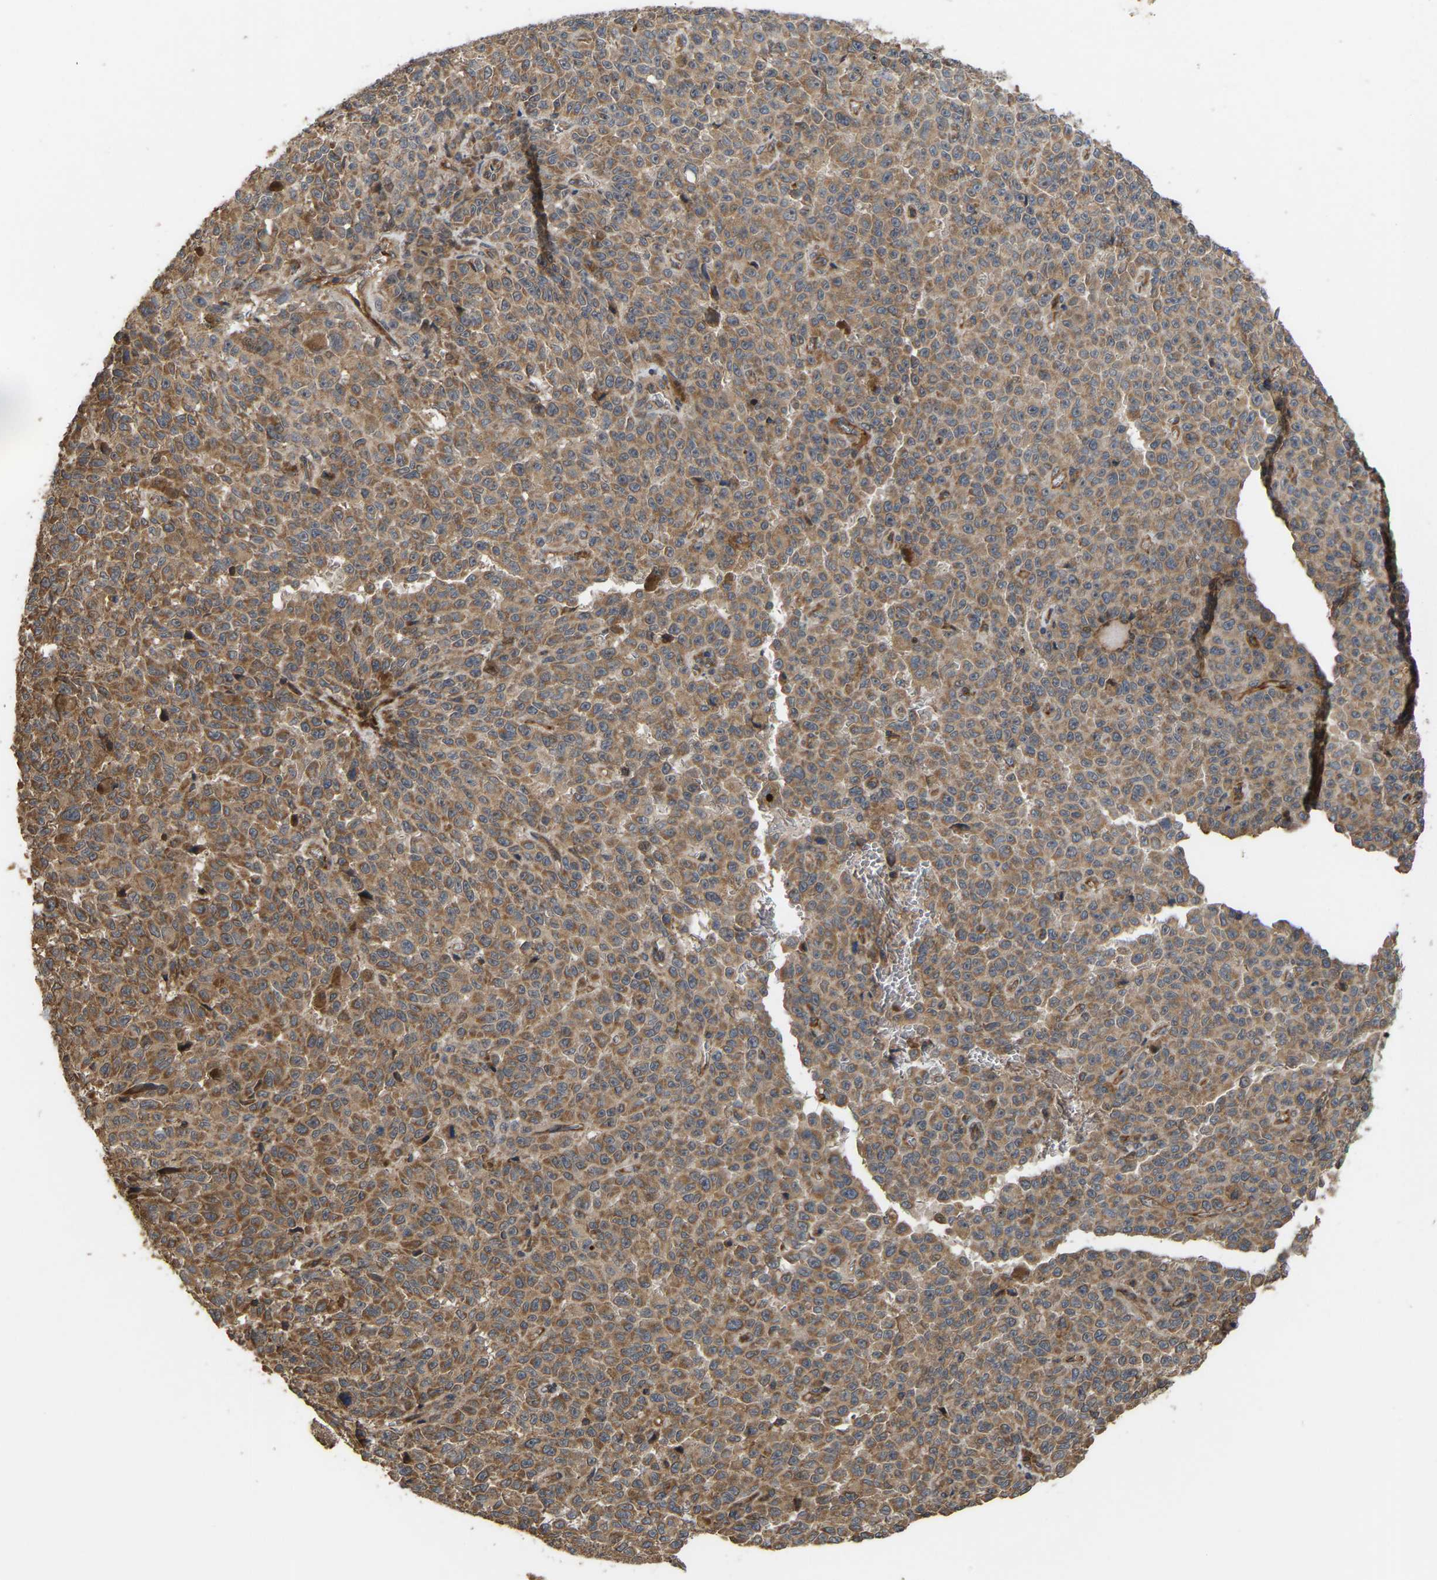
{"staining": {"intensity": "moderate", "quantity": ">75%", "location": "cytoplasmic/membranous"}, "tissue": "melanoma", "cell_type": "Tumor cells", "image_type": "cancer", "snomed": [{"axis": "morphology", "description": "Malignant melanoma, NOS"}, {"axis": "topography", "description": "Skin"}], "caption": "This histopathology image displays immunohistochemistry staining of malignant melanoma, with medium moderate cytoplasmic/membranous expression in approximately >75% of tumor cells.", "gene": "STAU1", "patient": {"sex": "female", "age": 82}}